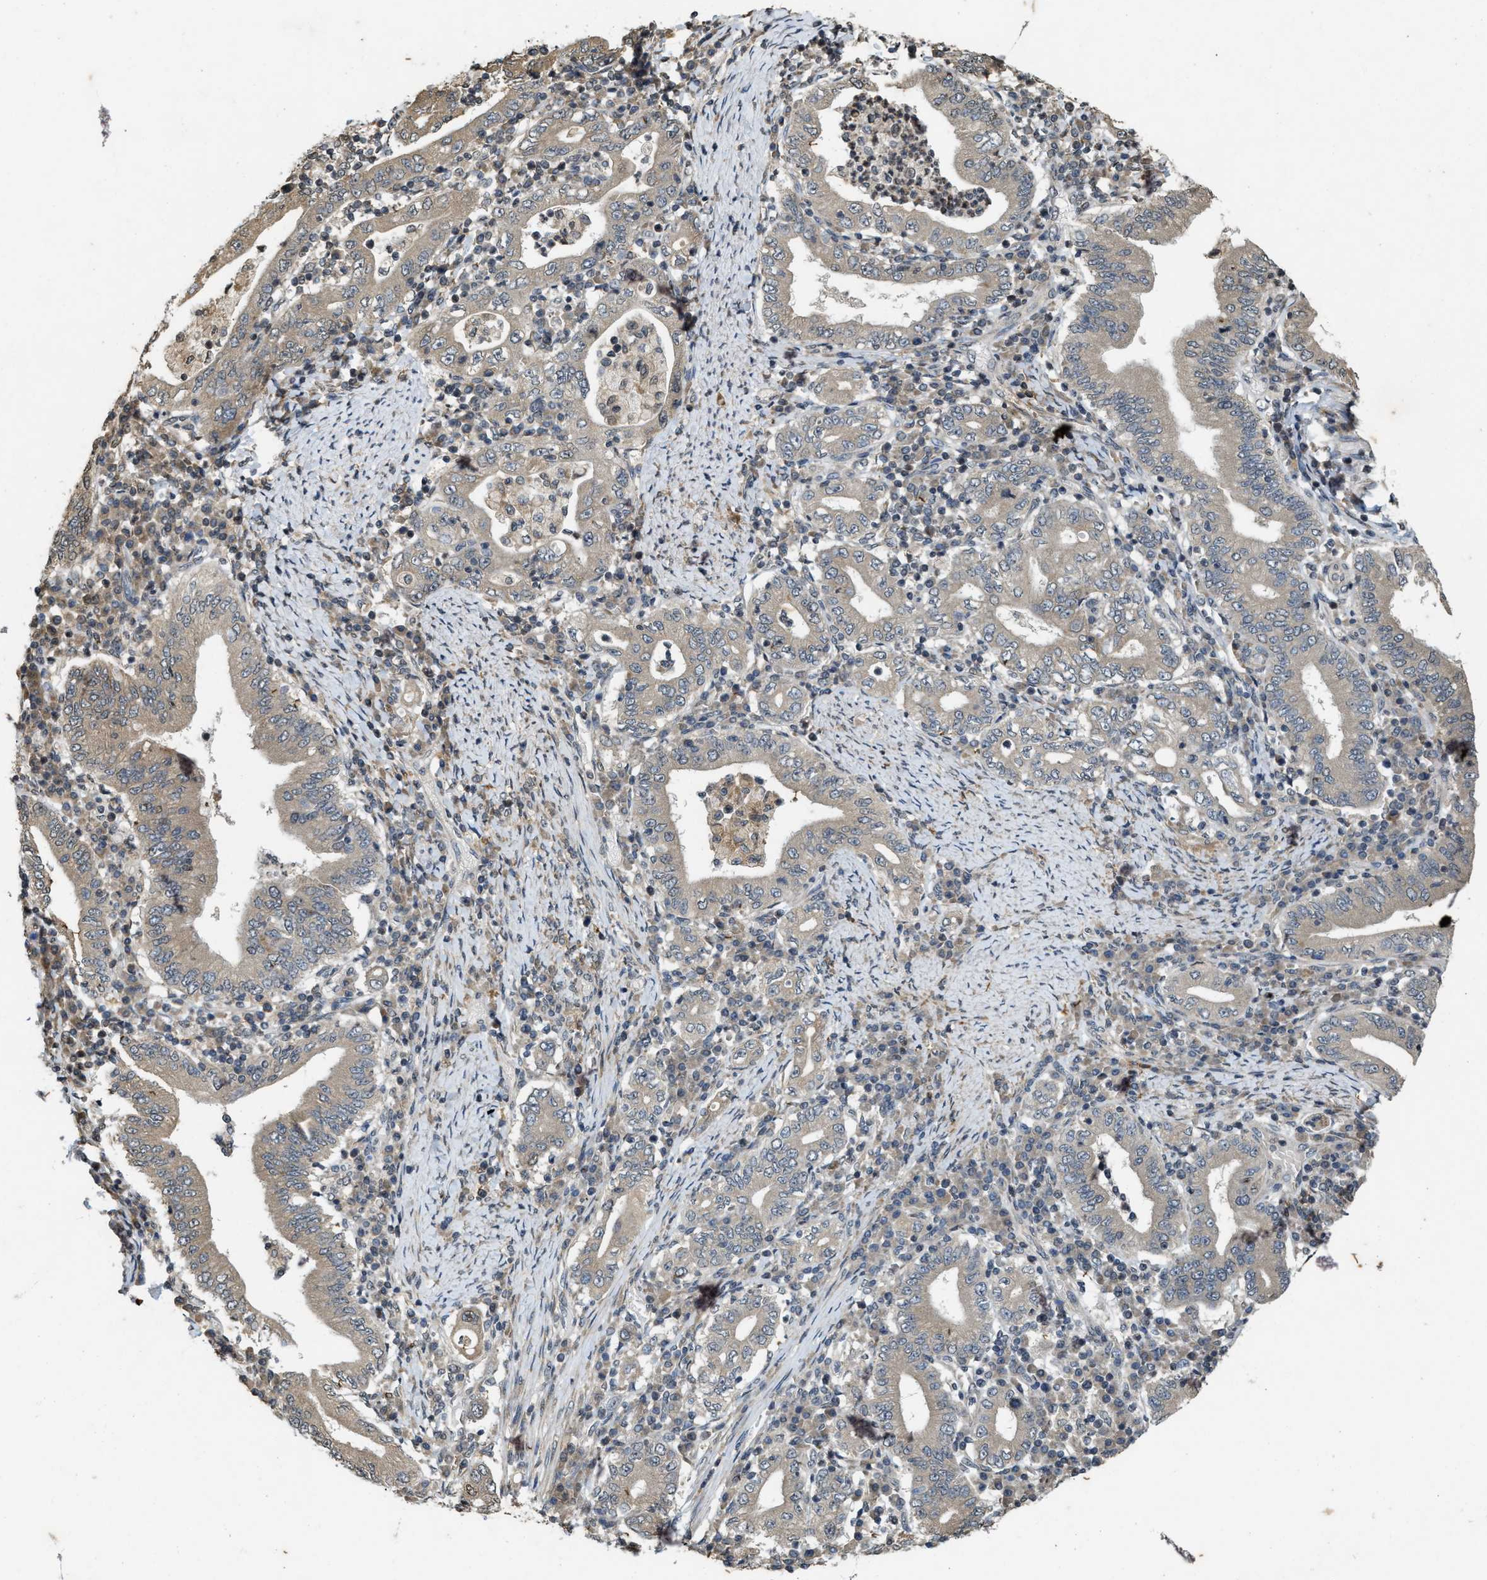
{"staining": {"intensity": "weak", "quantity": "25%-75%", "location": "cytoplasmic/membranous"}, "tissue": "stomach cancer", "cell_type": "Tumor cells", "image_type": "cancer", "snomed": [{"axis": "morphology", "description": "Normal tissue, NOS"}, {"axis": "morphology", "description": "Adenocarcinoma, NOS"}, {"axis": "topography", "description": "Esophagus"}, {"axis": "topography", "description": "Stomach, upper"}, {"axis": "topography", "description": "Peripheral nerve tissue"}], "caption": "Tumor cells show low levels of weak cytoplasmic/membranous expression in approximately 25%-75% of cells in stomach adenocarcinoma.", "gene": "KIF21A", "patient": {"sex": "male", "age": 62}}